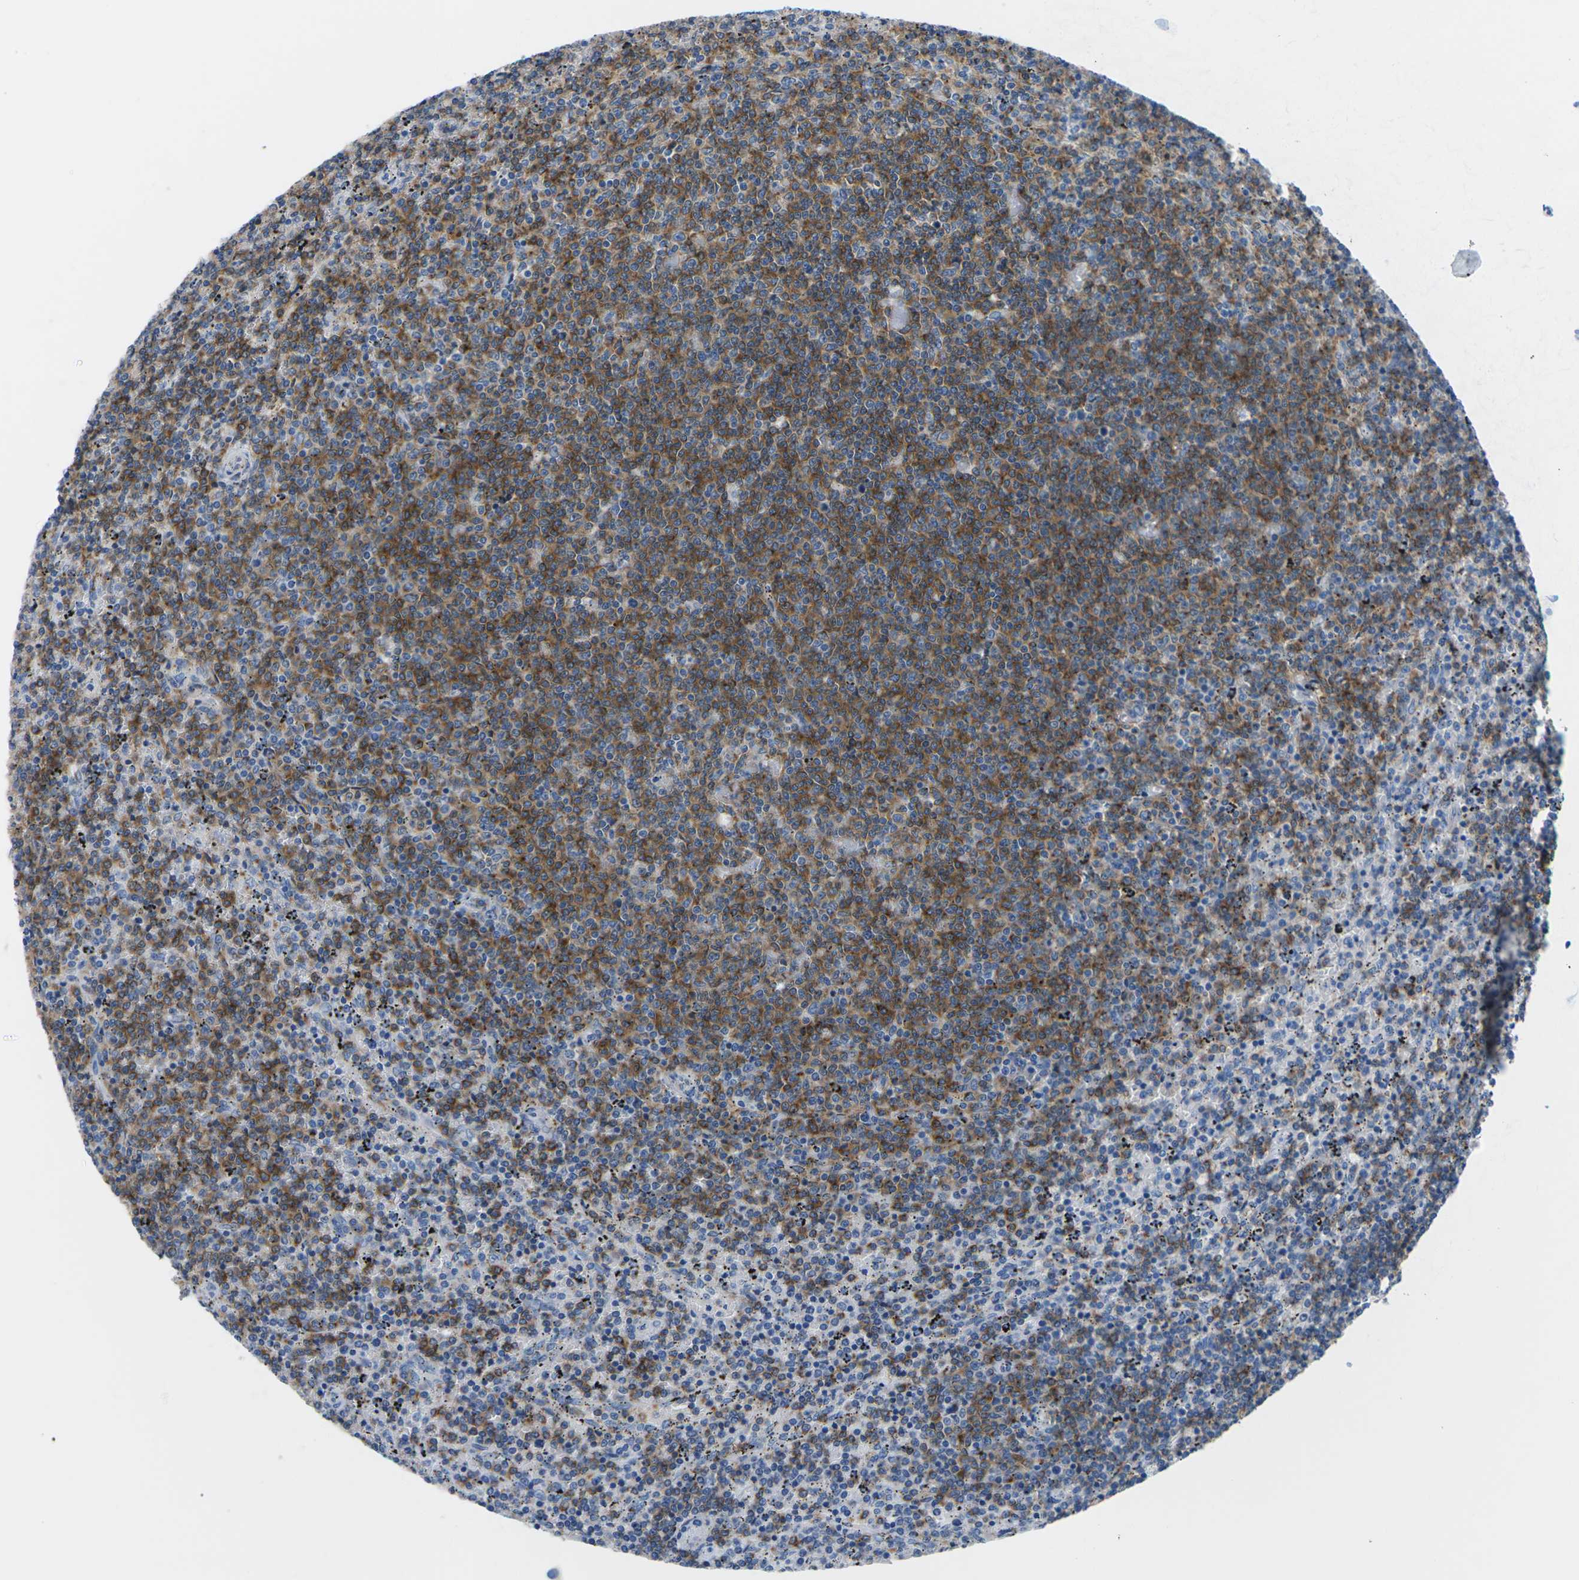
{"staining": {"intensity": "moderate", "quantity": "25%-75%", "location": "cytoplasmic/membranous"}, "tissue": "lymphoma", "cell_type": "Tumor cells", "image_type": "cancer", "snomed": [{"axis": "morphology", "description": "Malignant lymphoma, non-Hodgkin's type, Low grade"}, {"axis": "topography", "description": "Spleen"}], "caption": "Protein expression analysis of lymphoma exhibits moderate cytoplasmic/membranous staining in about 25%-75% of tumor cells. Using DAB (3,3'-diaminobenzidine) (brown) and hematoxylin (blue) stains, captured at high magnification using brightfield microscopy.", "gene": "SYNGR2", "patient": {"sex": "female", "age": 50}}